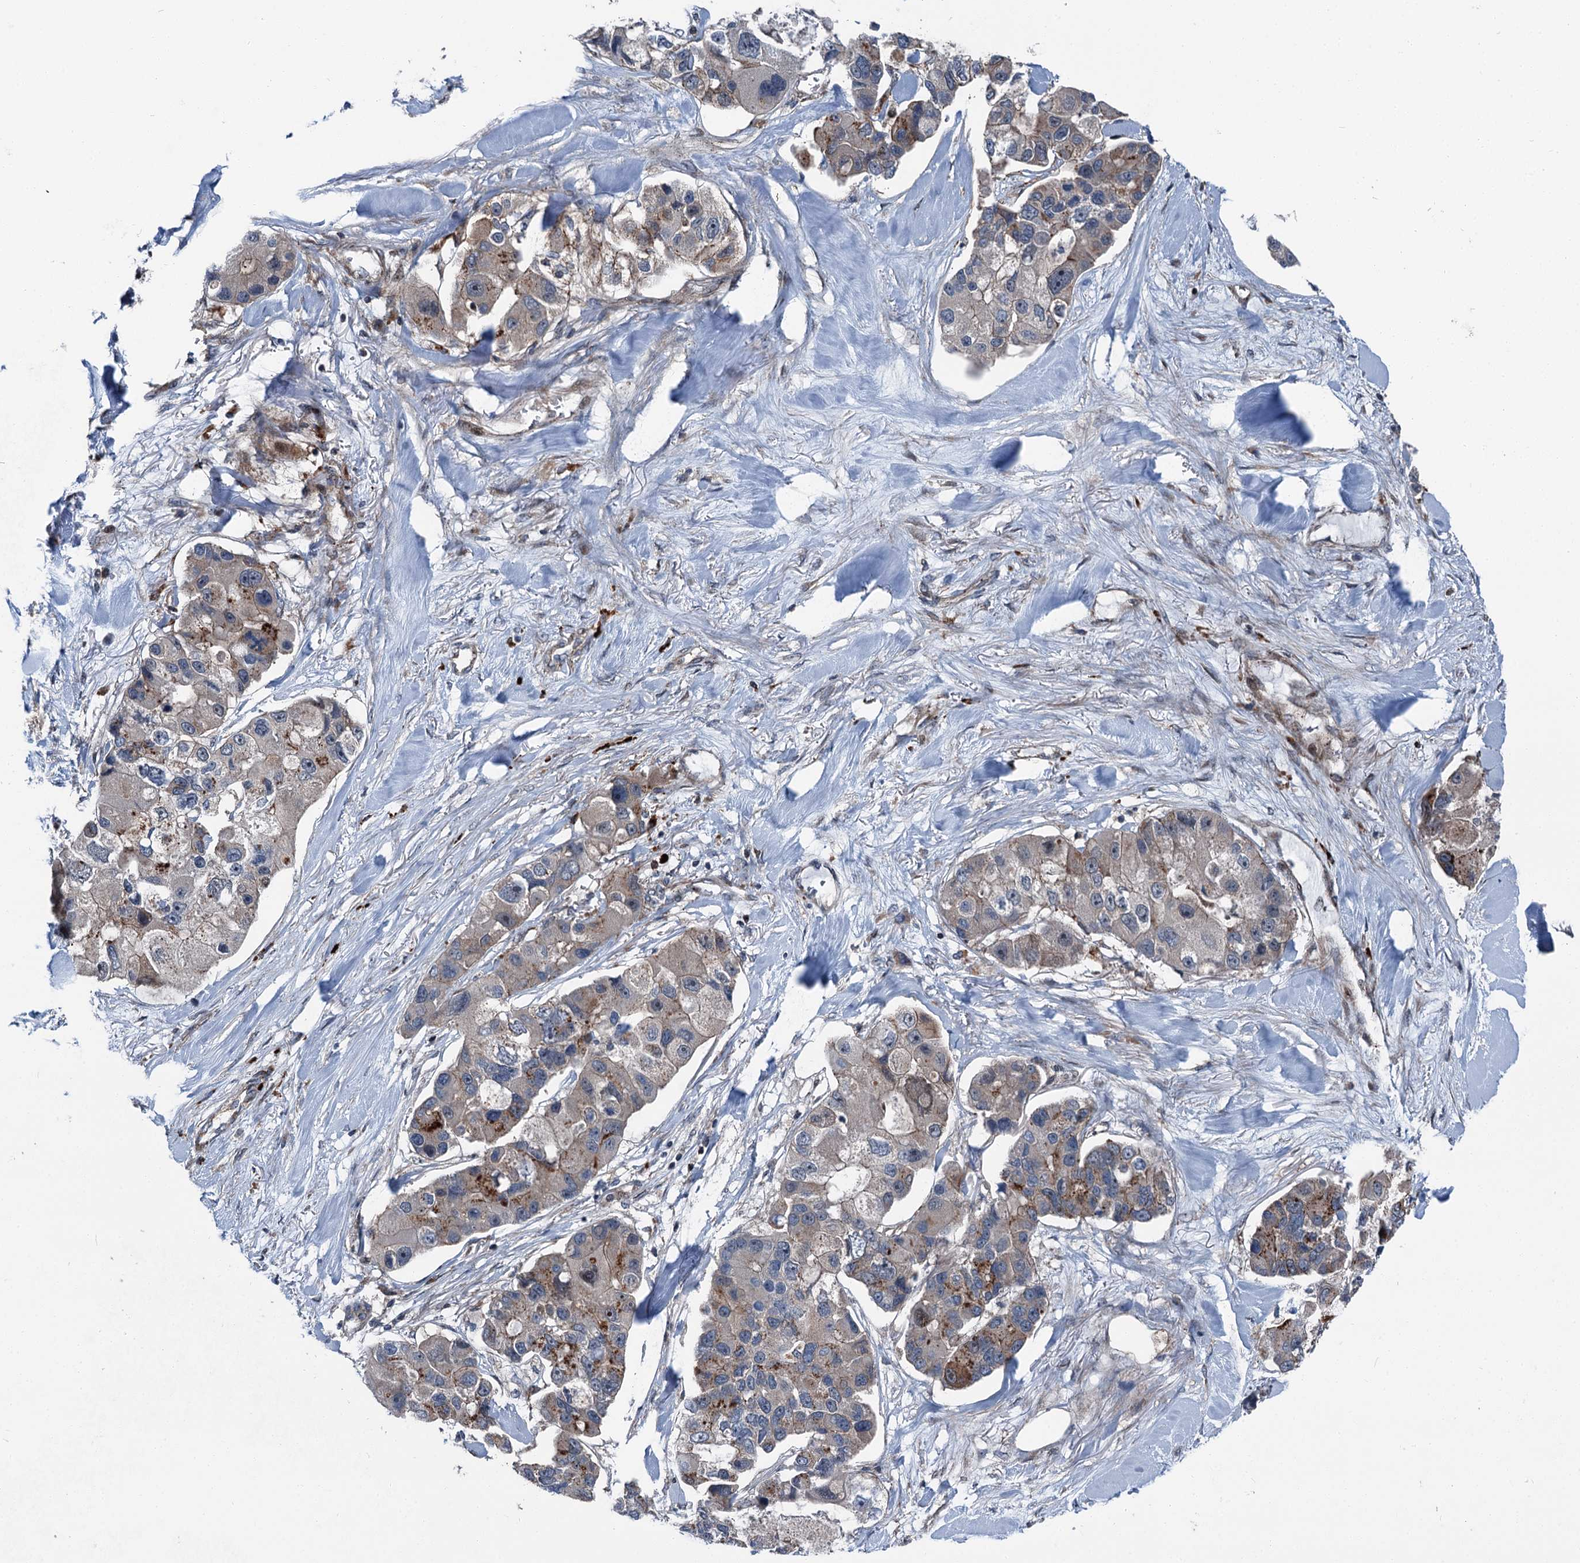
{"staining": {"intensity": "moderate", "quantity": "<25%", "location": "cytoplasmic/membranous"}, "tissue": "lung cancer", "cell_type": "Tumor cells", "image_type": "cancer", "snomed": [{"axis": "morphology", "description": "Adenocarcinoma, NOS"}, {"axis": "topography", "description": "Lung"}], "caption": "Immunohistochemical staining of lung cancer demonstrates moderate cytoplasmic/membranous protein staining in approximately <25% of tumor cells. (Stains: DAB (3,3'-diaminobenzidine) in brown, nuclei in blue, Microscopy: brightfield microscopy at high magnification).", "gene": "POLR1D", "patient": {"sex": "female", "age": 54}}